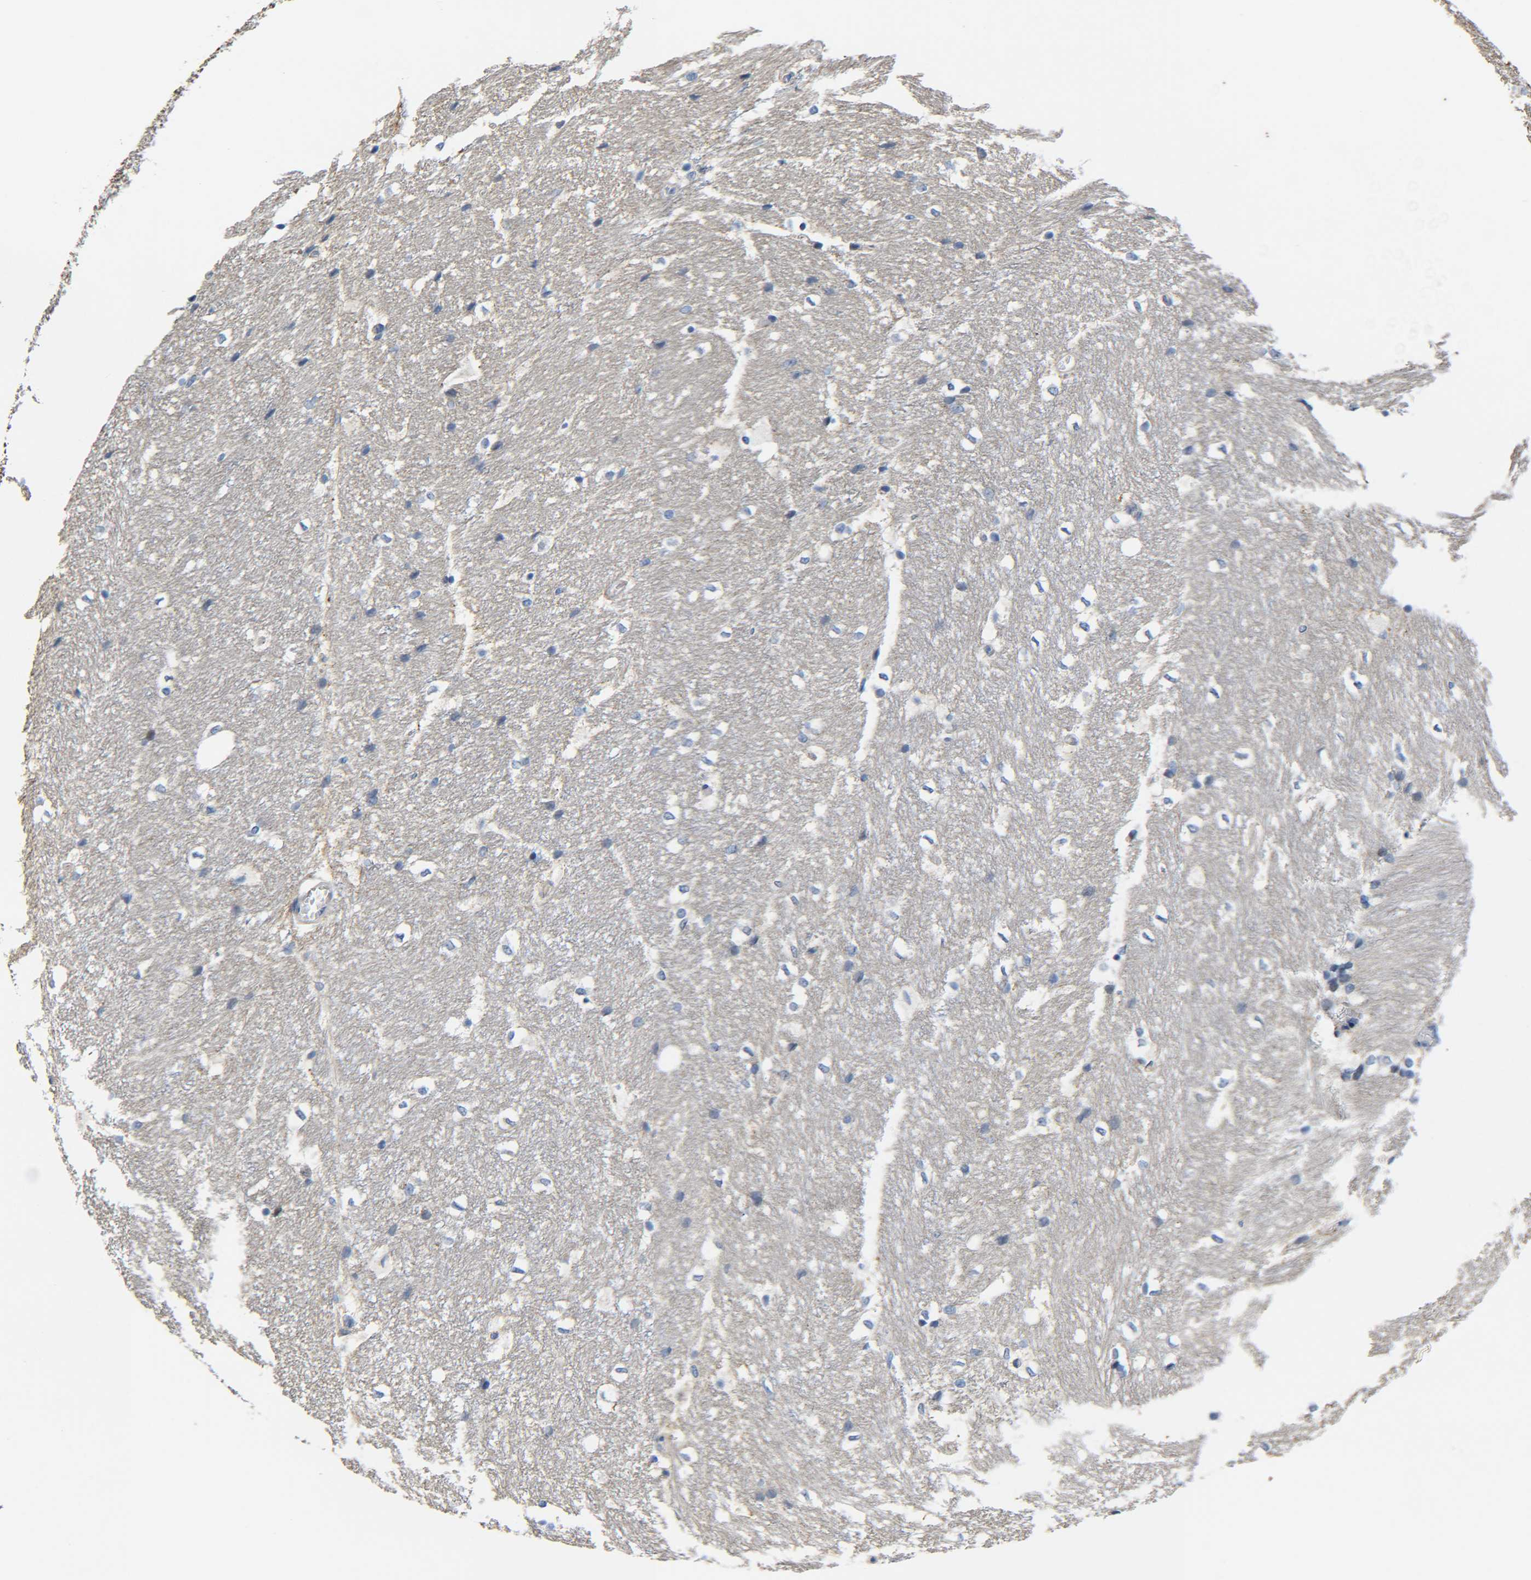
{"staining": {"intensity": "negative", "quantity": "none", "location": "none"}, "tissue": "hippocampus", "cell_type": "Glial cells", "image_type": "normal", "snomed": [{"axis": "morphology", "description": "Normal tissue, NOS"}, {"axis": "topography", "description": "Hippocampus"}], "caption": "DAB (3,3'-diaminobenzidine) immunohistochemical staining of unremarkable hippocampus displays no significant positivity in glial cells.", "gene": "CMTM1", "patient": {"sex": "female", "age": 19}}